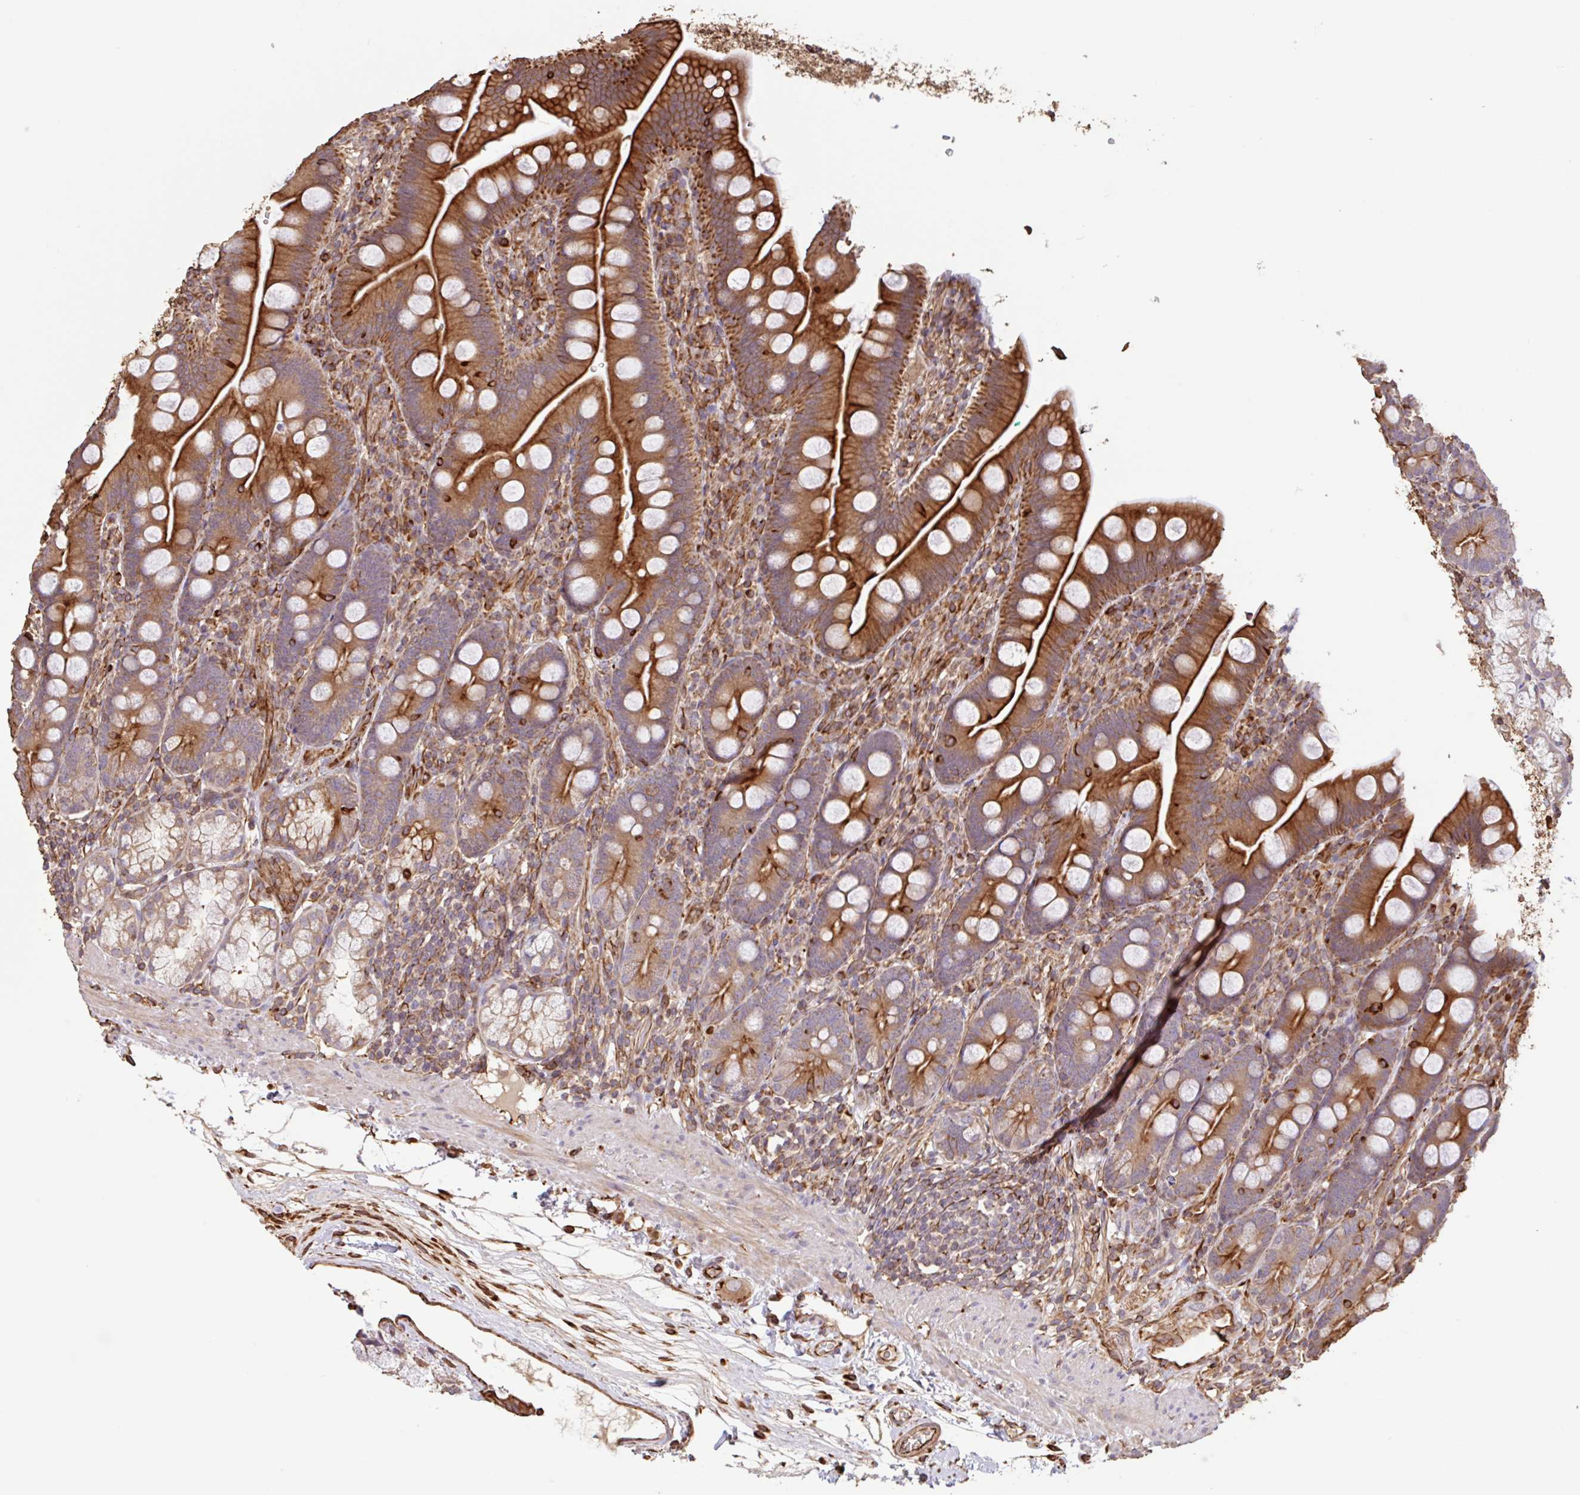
{"staining": {"intensity": "strong", "quantity": ">75%", "location": "cytoplasmic/membranous"}, "tissue": "duodenum", "cell_type": "Glandular cells", "image_type": "normal", "snomed": [{"axis": "morphology", "description": "Normal tissue, NOS"}, {"axis": "topography", "description": "Duodenum"}], "caption": "Protein expression analysis of unremarkable duodenum shows strong cytoplasmic/membranous positivity in approximately >75% of glandular cells.", "gene": "ZNF790", "patient": {"sex": "female", "age": 67}}